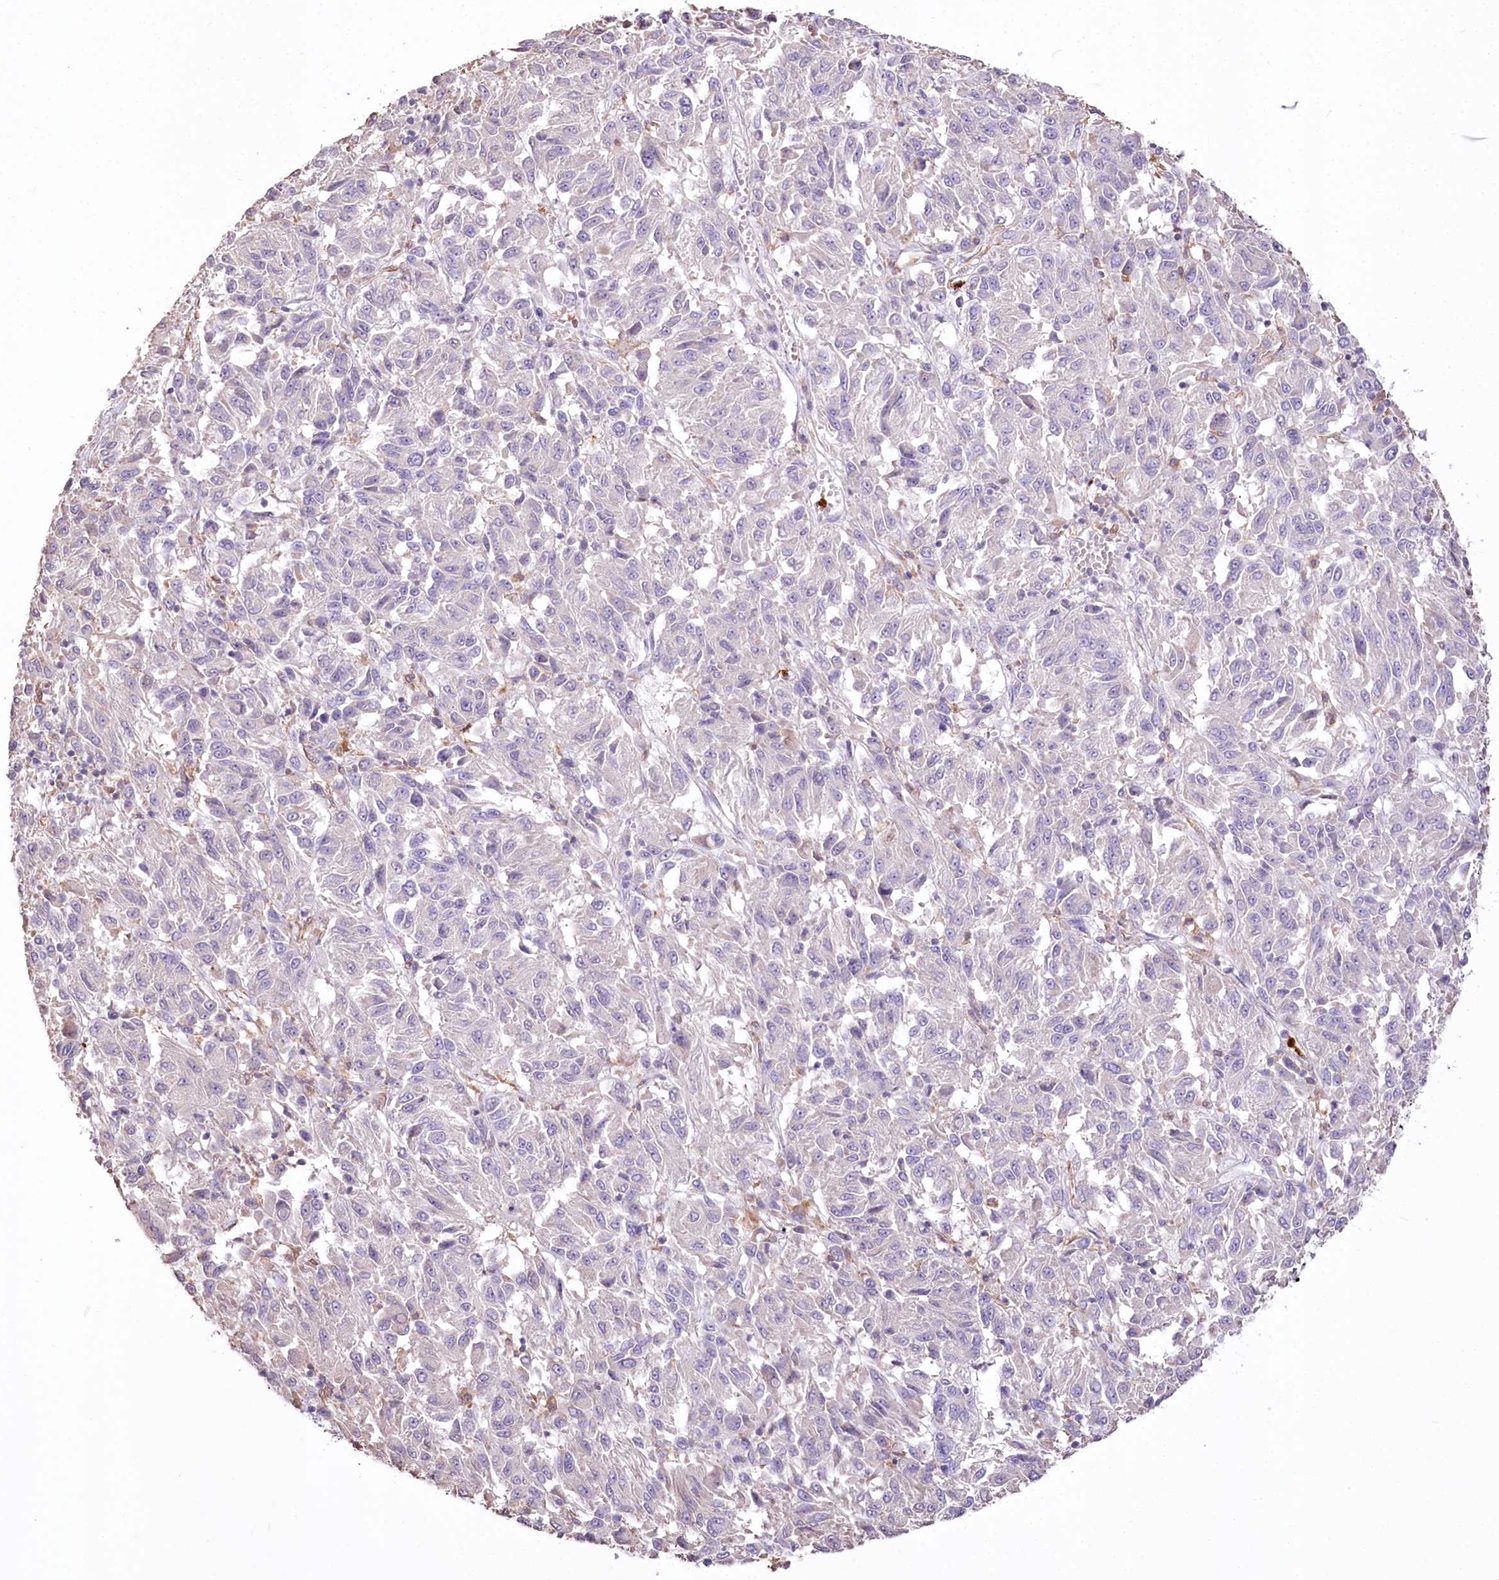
{"staining": {"intensity": "negative", "quantity": "none", "location": "none"}, "tissue": "melanoma", "cell_type": "Tumor cells", "image_type": "cancer", "snomed": [{"axis": "morphology", "description": "Malignant melanoma, Metastatic site"}, {"axis": "topography", "description": "Lung"}], "caption": "DAB (3,3'-diaminobenzidine) immunohistochemical staining of human melanoma displays no significant expression in tumor cells.", "gene": "DPYD", "patient": {"sex": "male", "age": 64}}